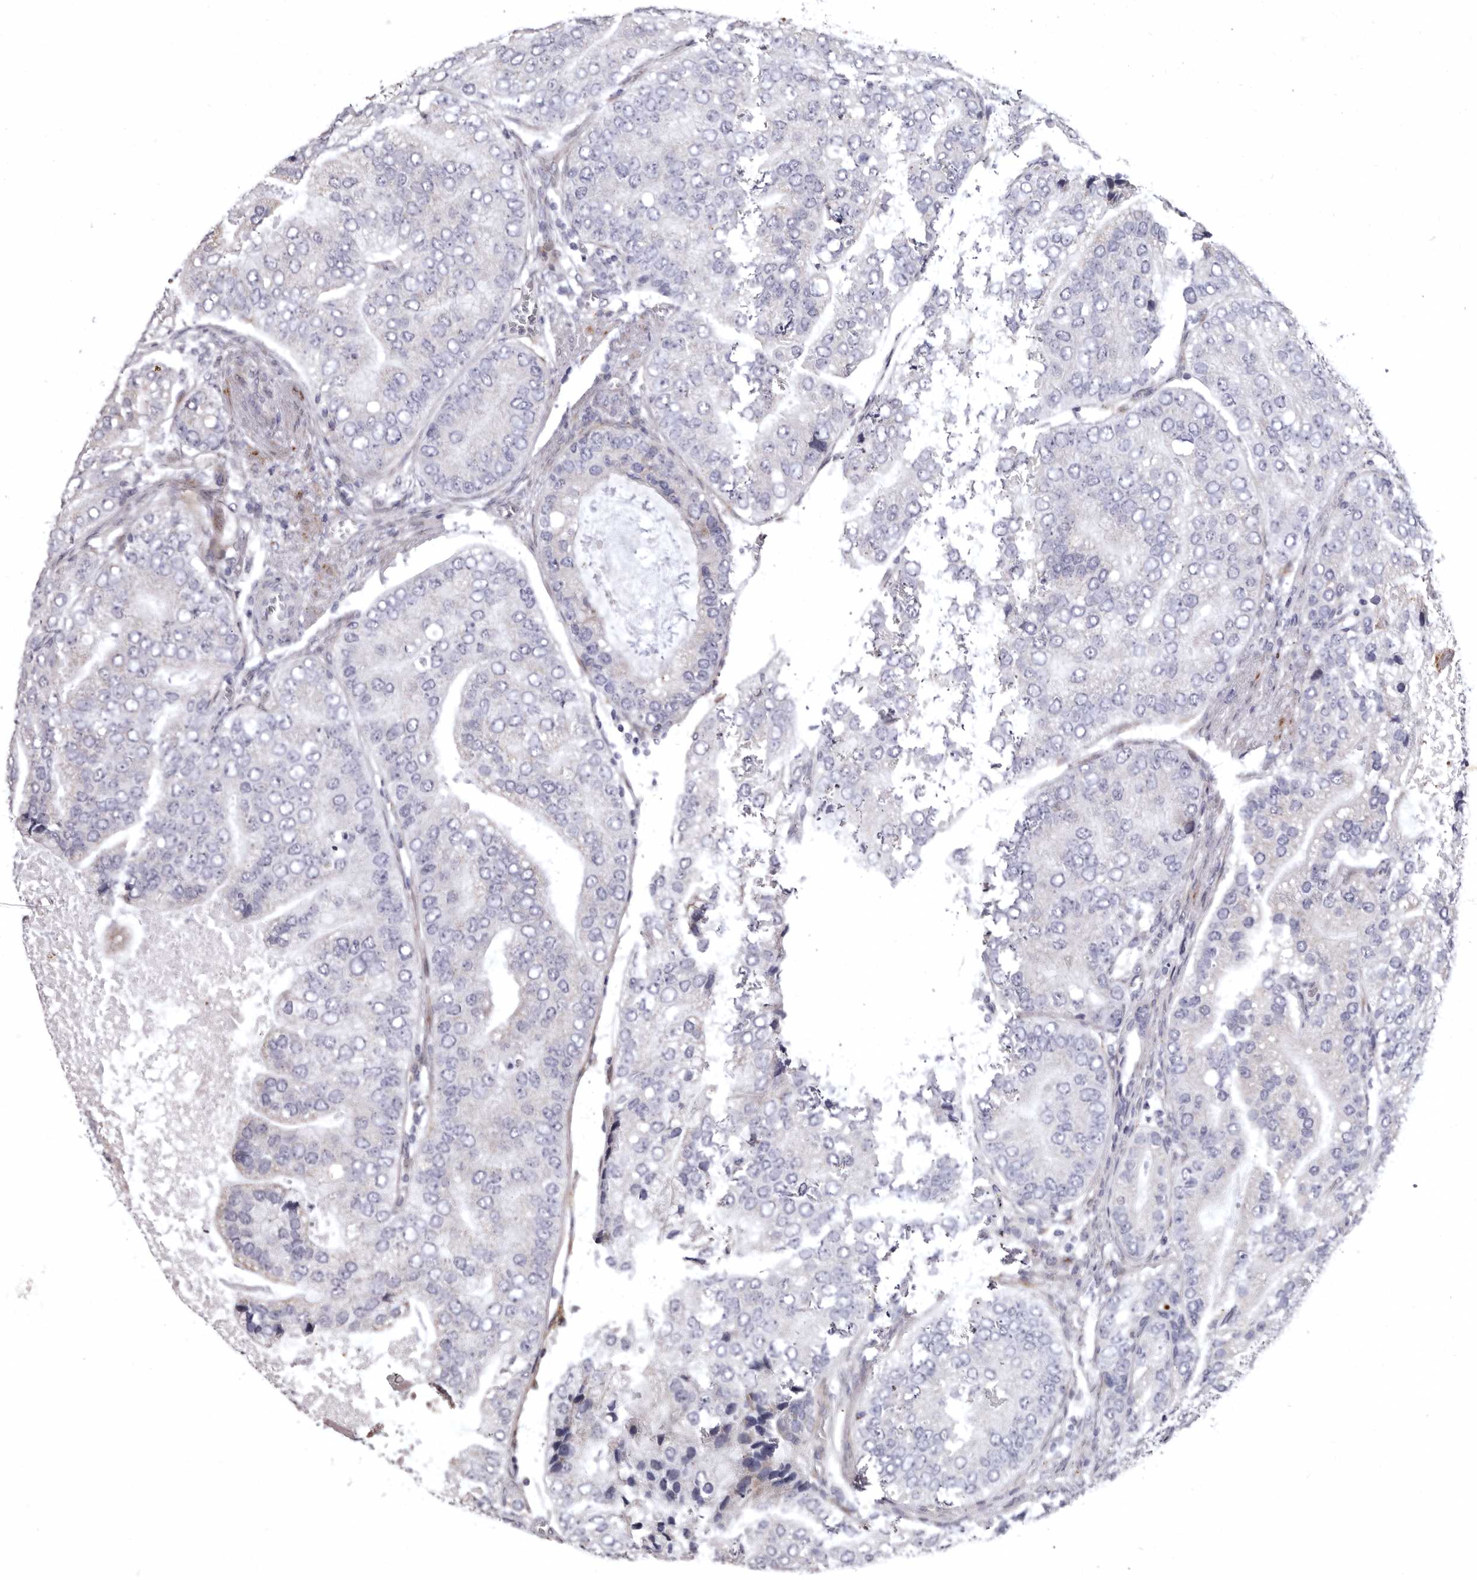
{"staining": {"intensity": "negative", "quantity": "none", "location": "none"}, "tissue": "prostate cancer", "cell_type": "Tumor cells", "image_type": "cancer", "snomed": [{"axis": "morphology", "description": "Adenocarcinoma, High grade"}, {"axis": "topography", "description": "Prostate"}], "caption": "This is a histopathology image of IHC staining of prostate cancer, which shows no expression in tumor cells.", "gene": "AIDA", "patient": {"sex": "male", "age": 70}}